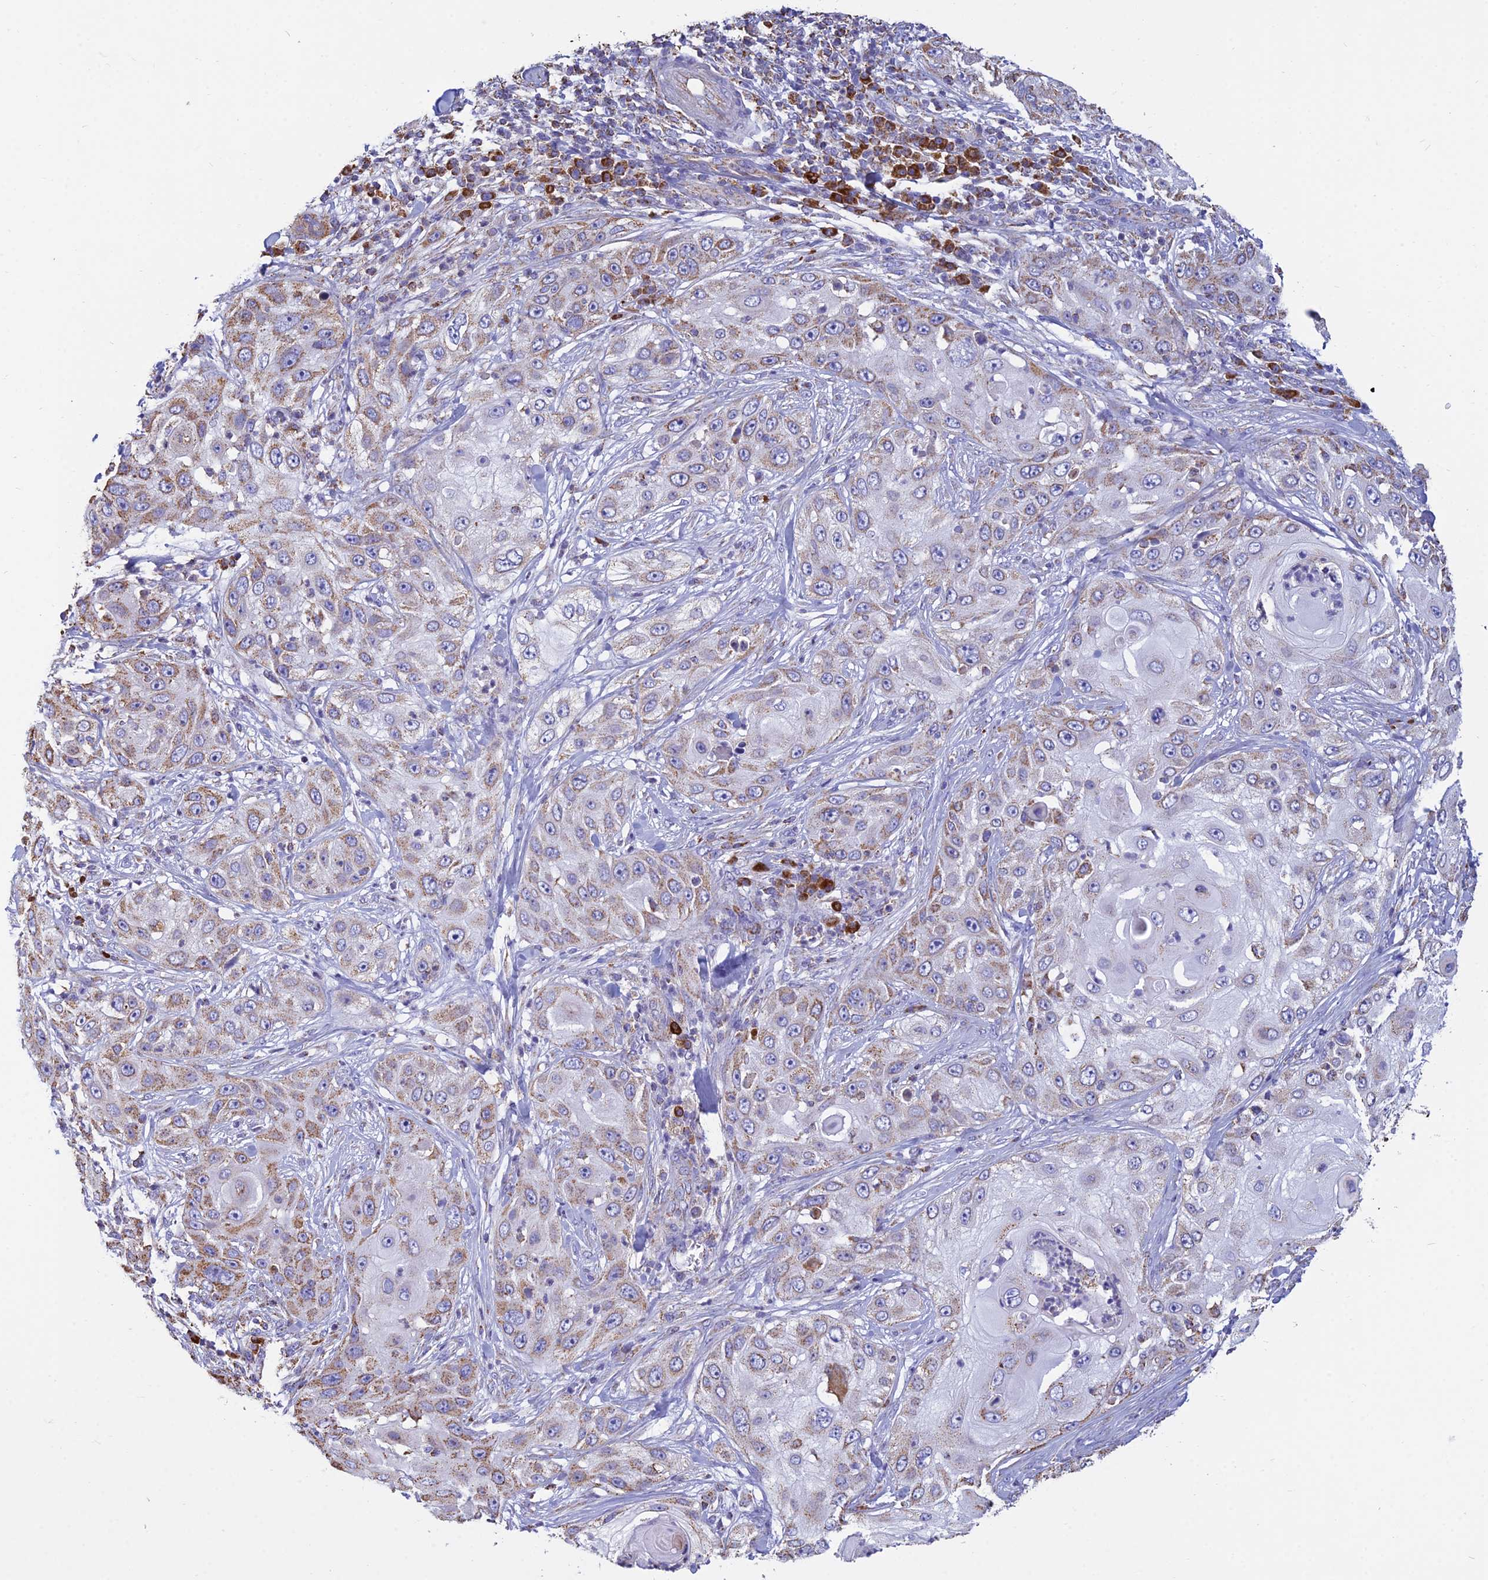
{"staining": {"intensity": "moderate", "quantity": "25%-75%", "location": "cytoplasmic/membranous"}, "tissue": "skin cancer", "cell_type": "Tumor cells", "image_type": "cancer", "snomed": [{"axis": "morphology", "description": "Squamous cell carcinoma, NOS"}, {"axis": "topography", "description": "Skin"}], "caption": "Human skin cancer stained with a protein marker exhibits moderate staining in tumor cells.", "gene": "OR2W3", "patient": {"sex": "female", "age": 44}}